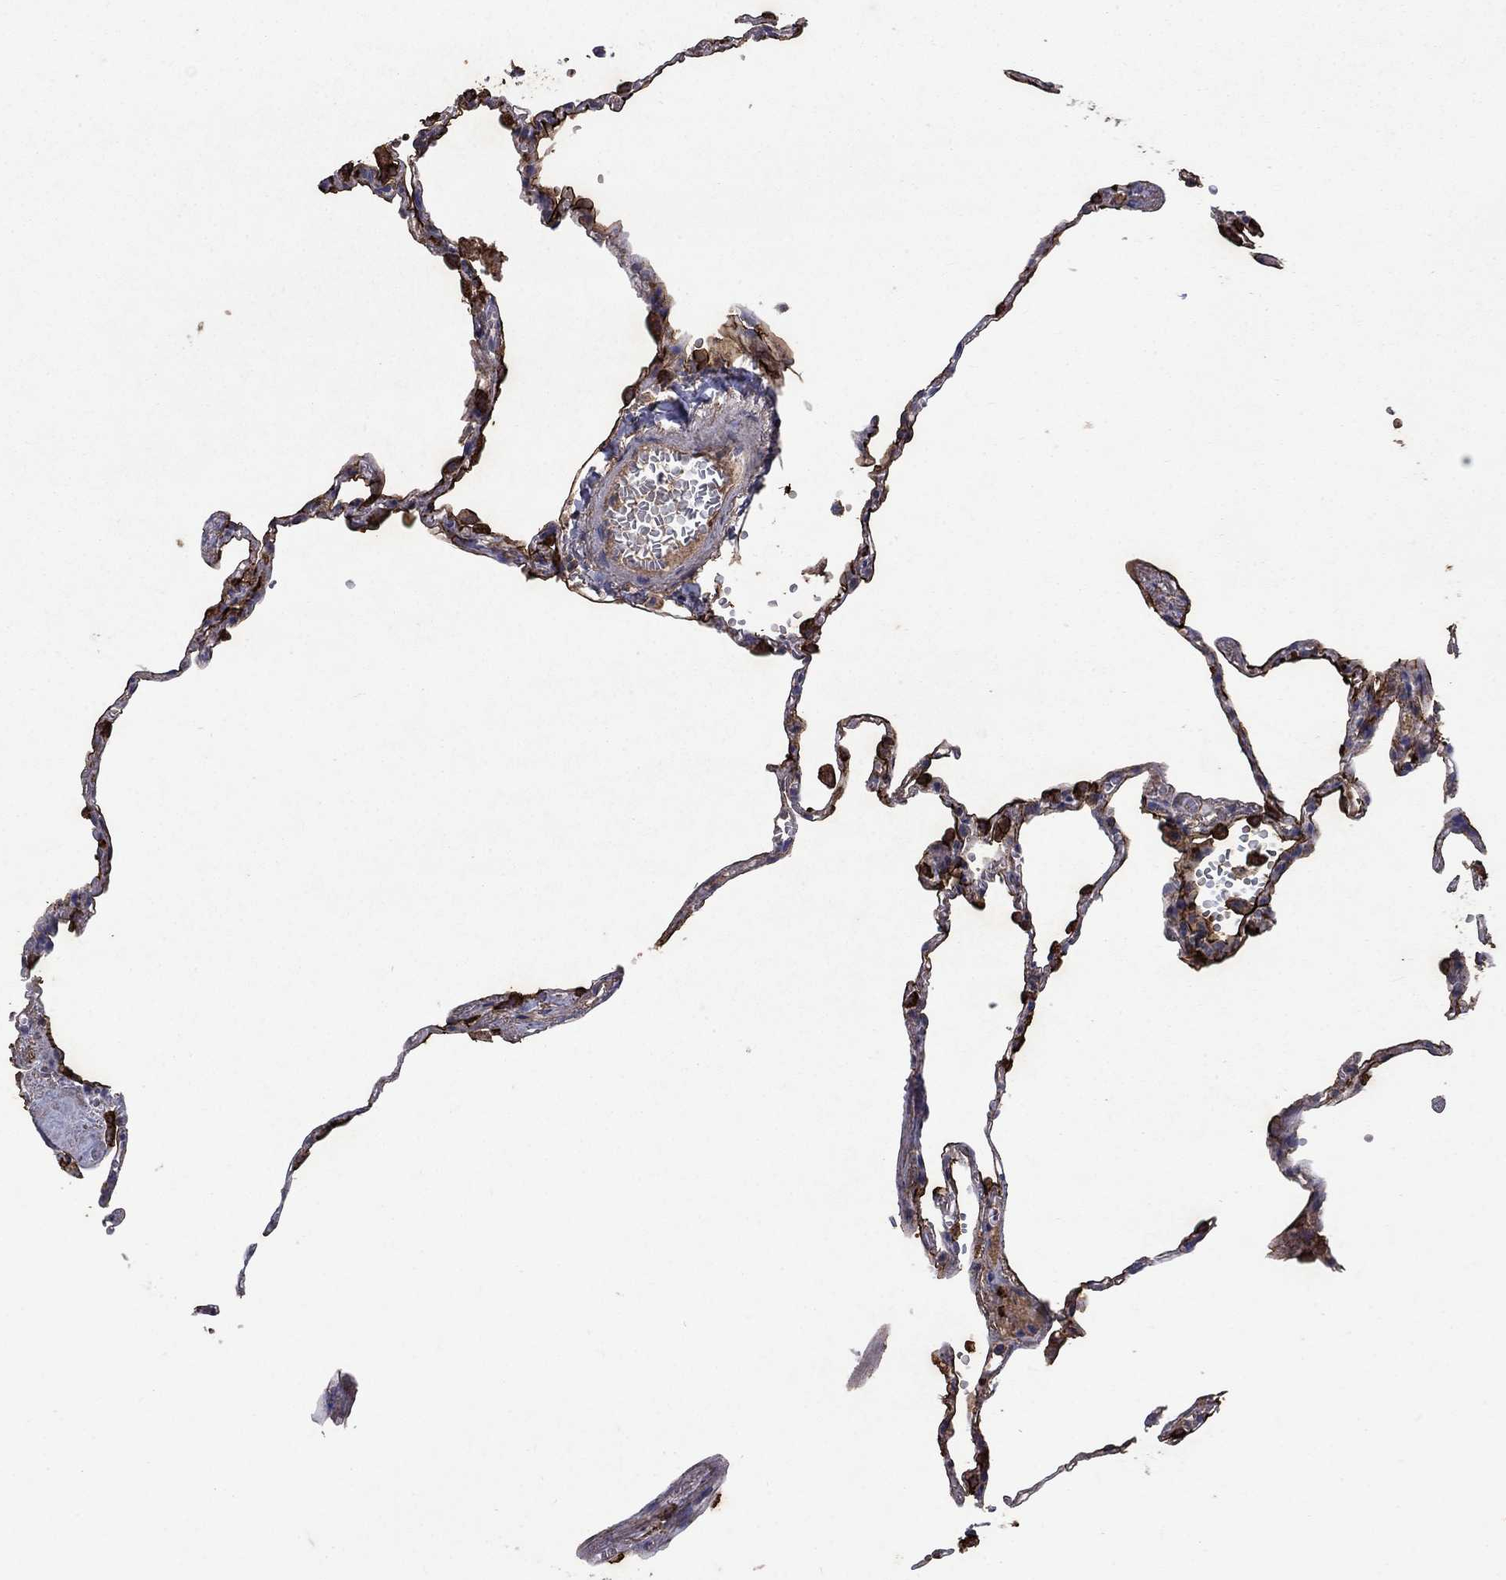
{"staining": {"intensity": "strong", "quantity": "25%-75%", "location": "cytoplasmic/membranous"}, "tissue": "lung", "cell_type": "Alveolar cells", "image_type": "normal", "snomed": [{"axis": "morphology", "description": "Normal tissue, NOS"}, {"axis": "topography", "description": "Lung"}], "caption": "The image exhibits staining of unremarkable lung, revealing strong cytoplasmic/membranous protein expression (brown color) within alveolar cells.", "gene": "CD24", "patient": {"sex": "male", "age": 78}}